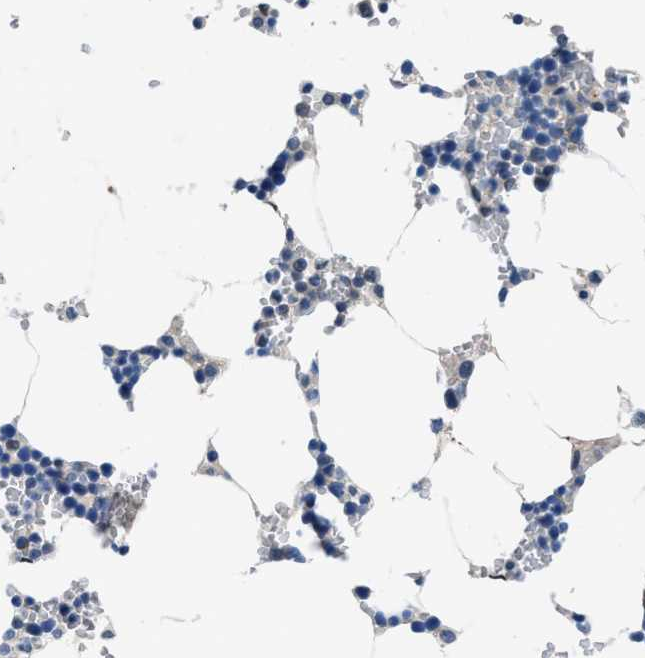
{"staining": {"intensity": "negative", "quantity": "none", "location": "none"}, "tissue": "bone marrow", "cell_type": "Hematopoietic cells", "image_type": "normal", "snomed": [{"axis": "morphology", "description": "Normal tissue, NOS"}, {"axis": "topography", "description": "Bone marrow"}], "caption": "Micrograph shows no protein positivity in hematopoietic cells of benign bone marrow. The staining was performed using DAB (3,3'-diaminobenzidine) to visualize the protein expression in brown, while the nuclei were stained in blue with hematoxylin (Magnification: 20x).", "gene": "NUDT5", "patient": {"sex": "male", "age": 70}}